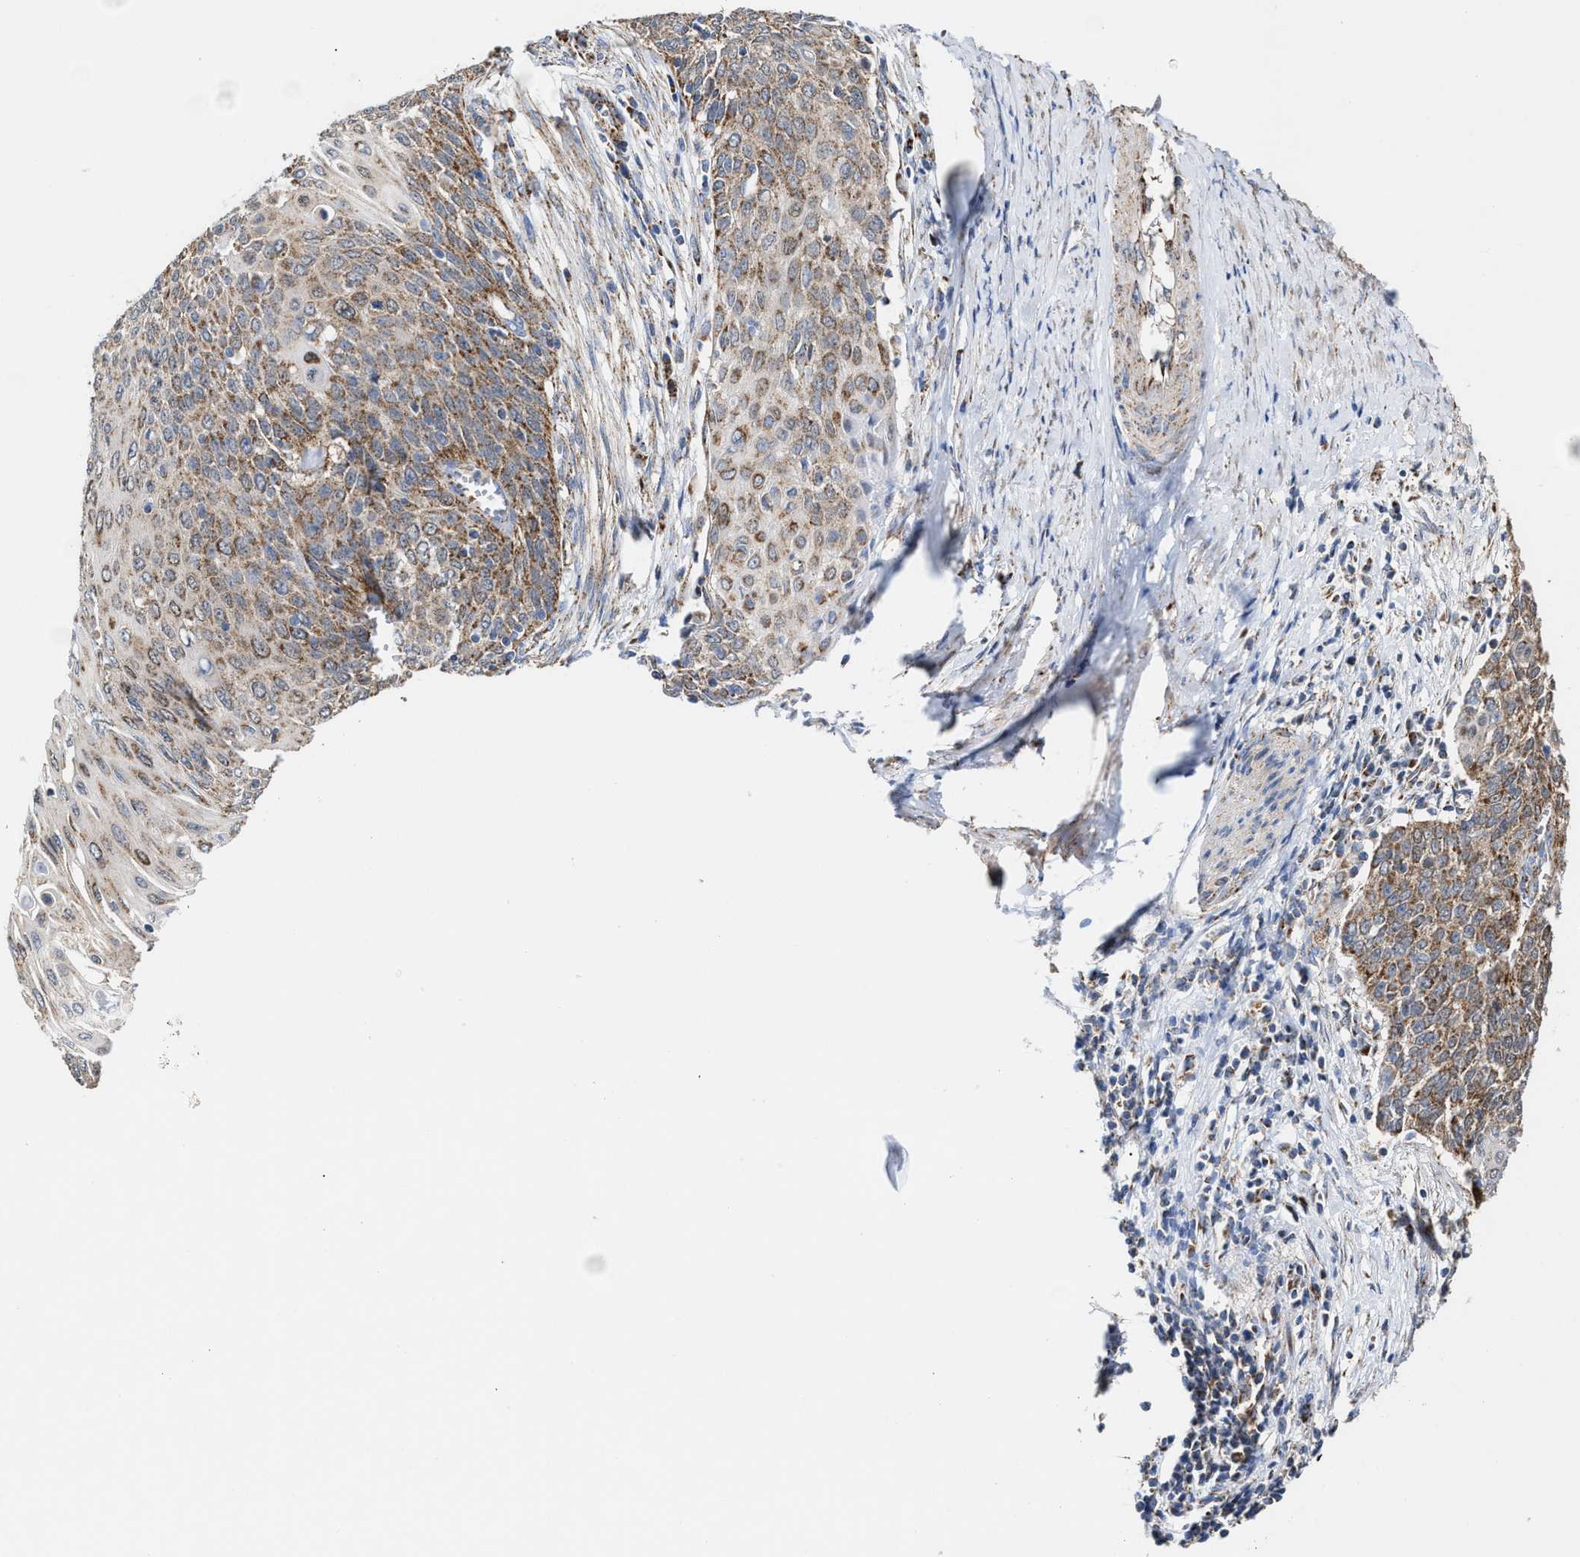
{"staining": {"intensity": "moderate", "quantity": ">75%", "location": "cytoplasmic/membranous"}, "tissue": "cervical cancer", "cell_type": "Tumor cells", "image_type": "cancer", "snomed": [{"axis": "morphology", "description": "Squamous cell carcinoma, NOS"}, {"axis": "topography", "description": "Cervix"}], "caption": "DAB immunohistochemical staining of squamous cell carcinoma (cervical) exhibits moderate cytoplasmic/membranous protein expression in about >75% of tumor cells.", "gene": "MECR", "patient": {"sex": "female", "age": 39}}